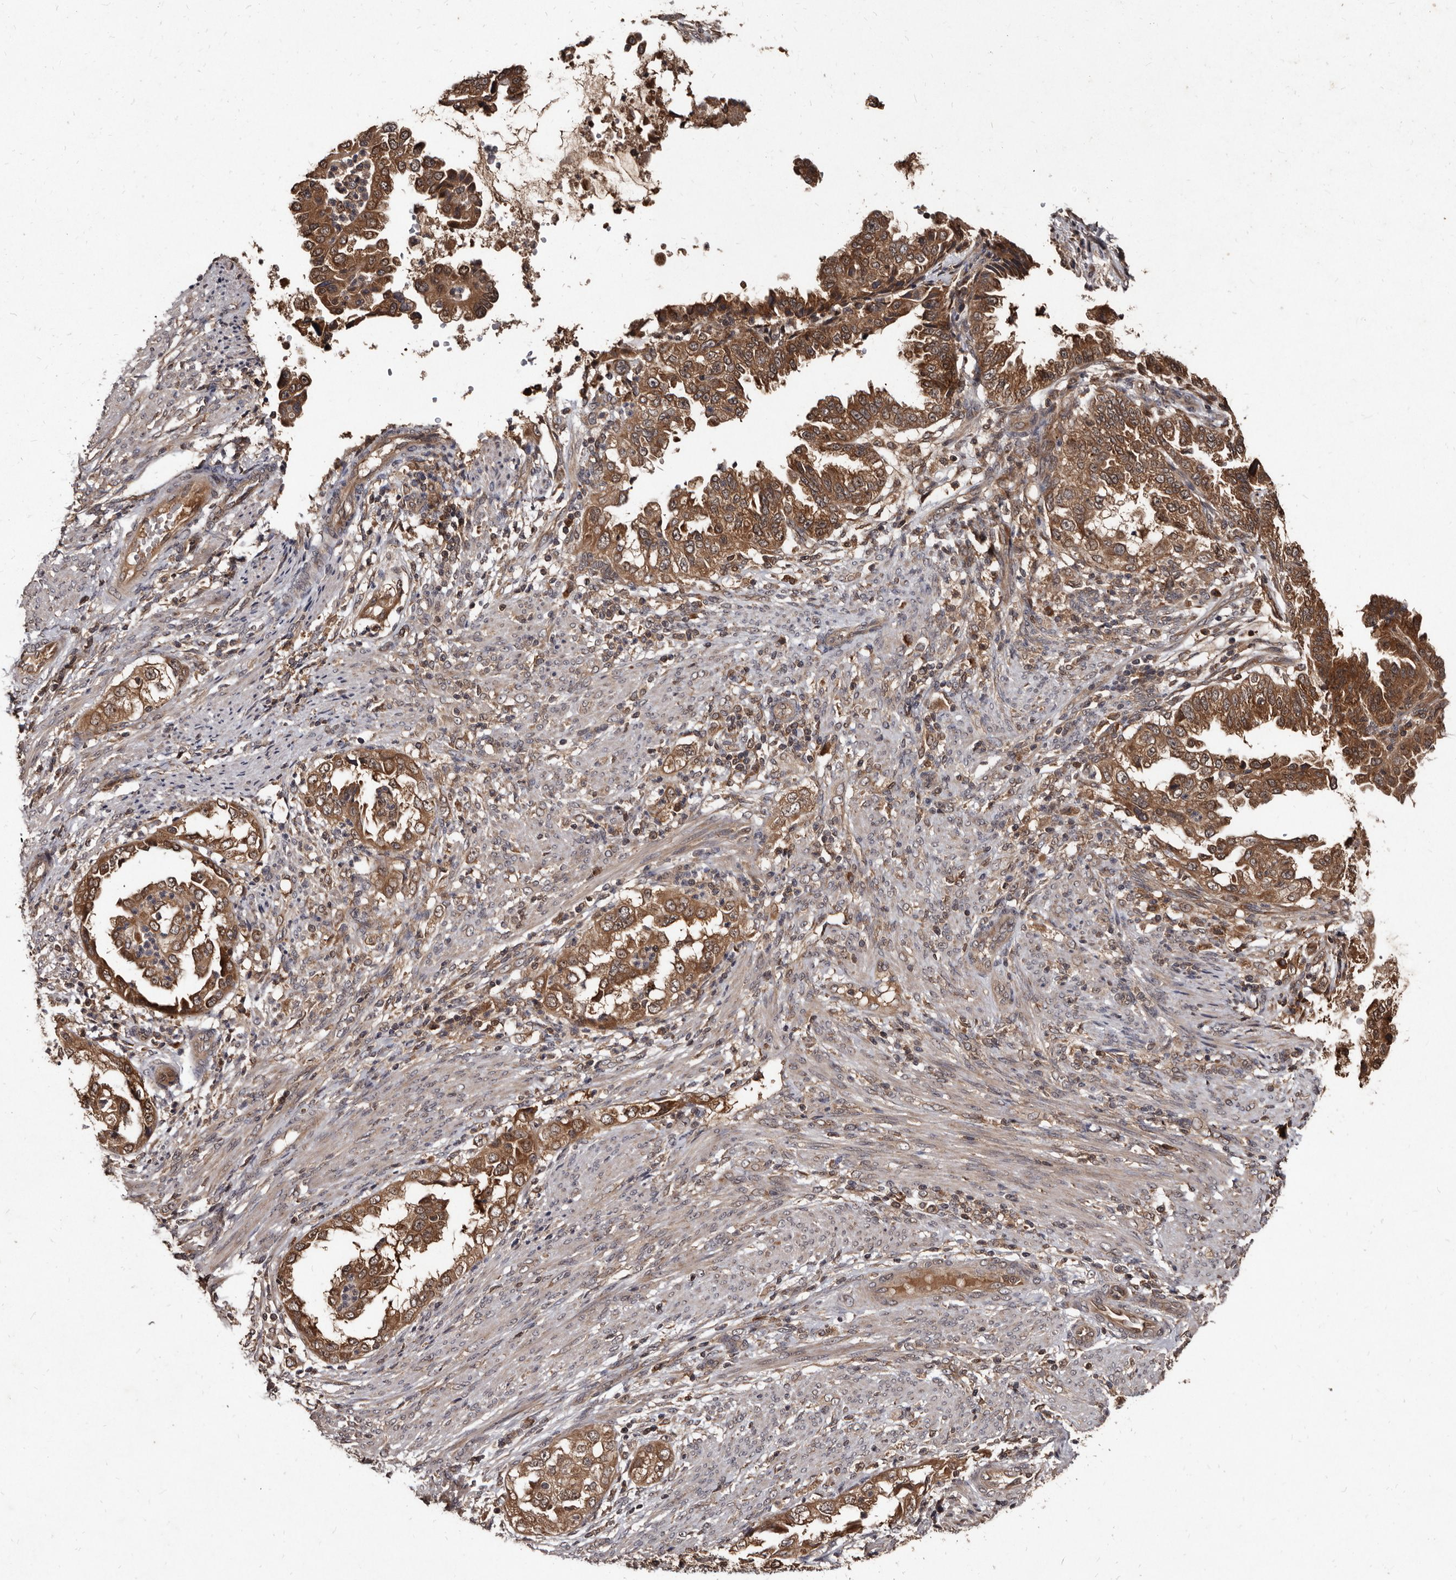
{"staining": {"intensity": "moderate", "quantity": ">75%", "location": "cytoplasmic/membranous"}, "tissue": "endometrial cancer", "cell_type": "Tumor cells", "image_type": "cancer", "snomed": [{"axis": "morphology", "description": "Adenocarcinoma, NOS"}, {"axis": "topography", "description": "Endometrium"}], "caption": "Tumor cells reveal moderate cytoplasmic/membranous positivity in about >75% of cells in endometrial adenocarcinoma.", "gene": "PMVK", "patient": {"sex": "female", "age": 85}}